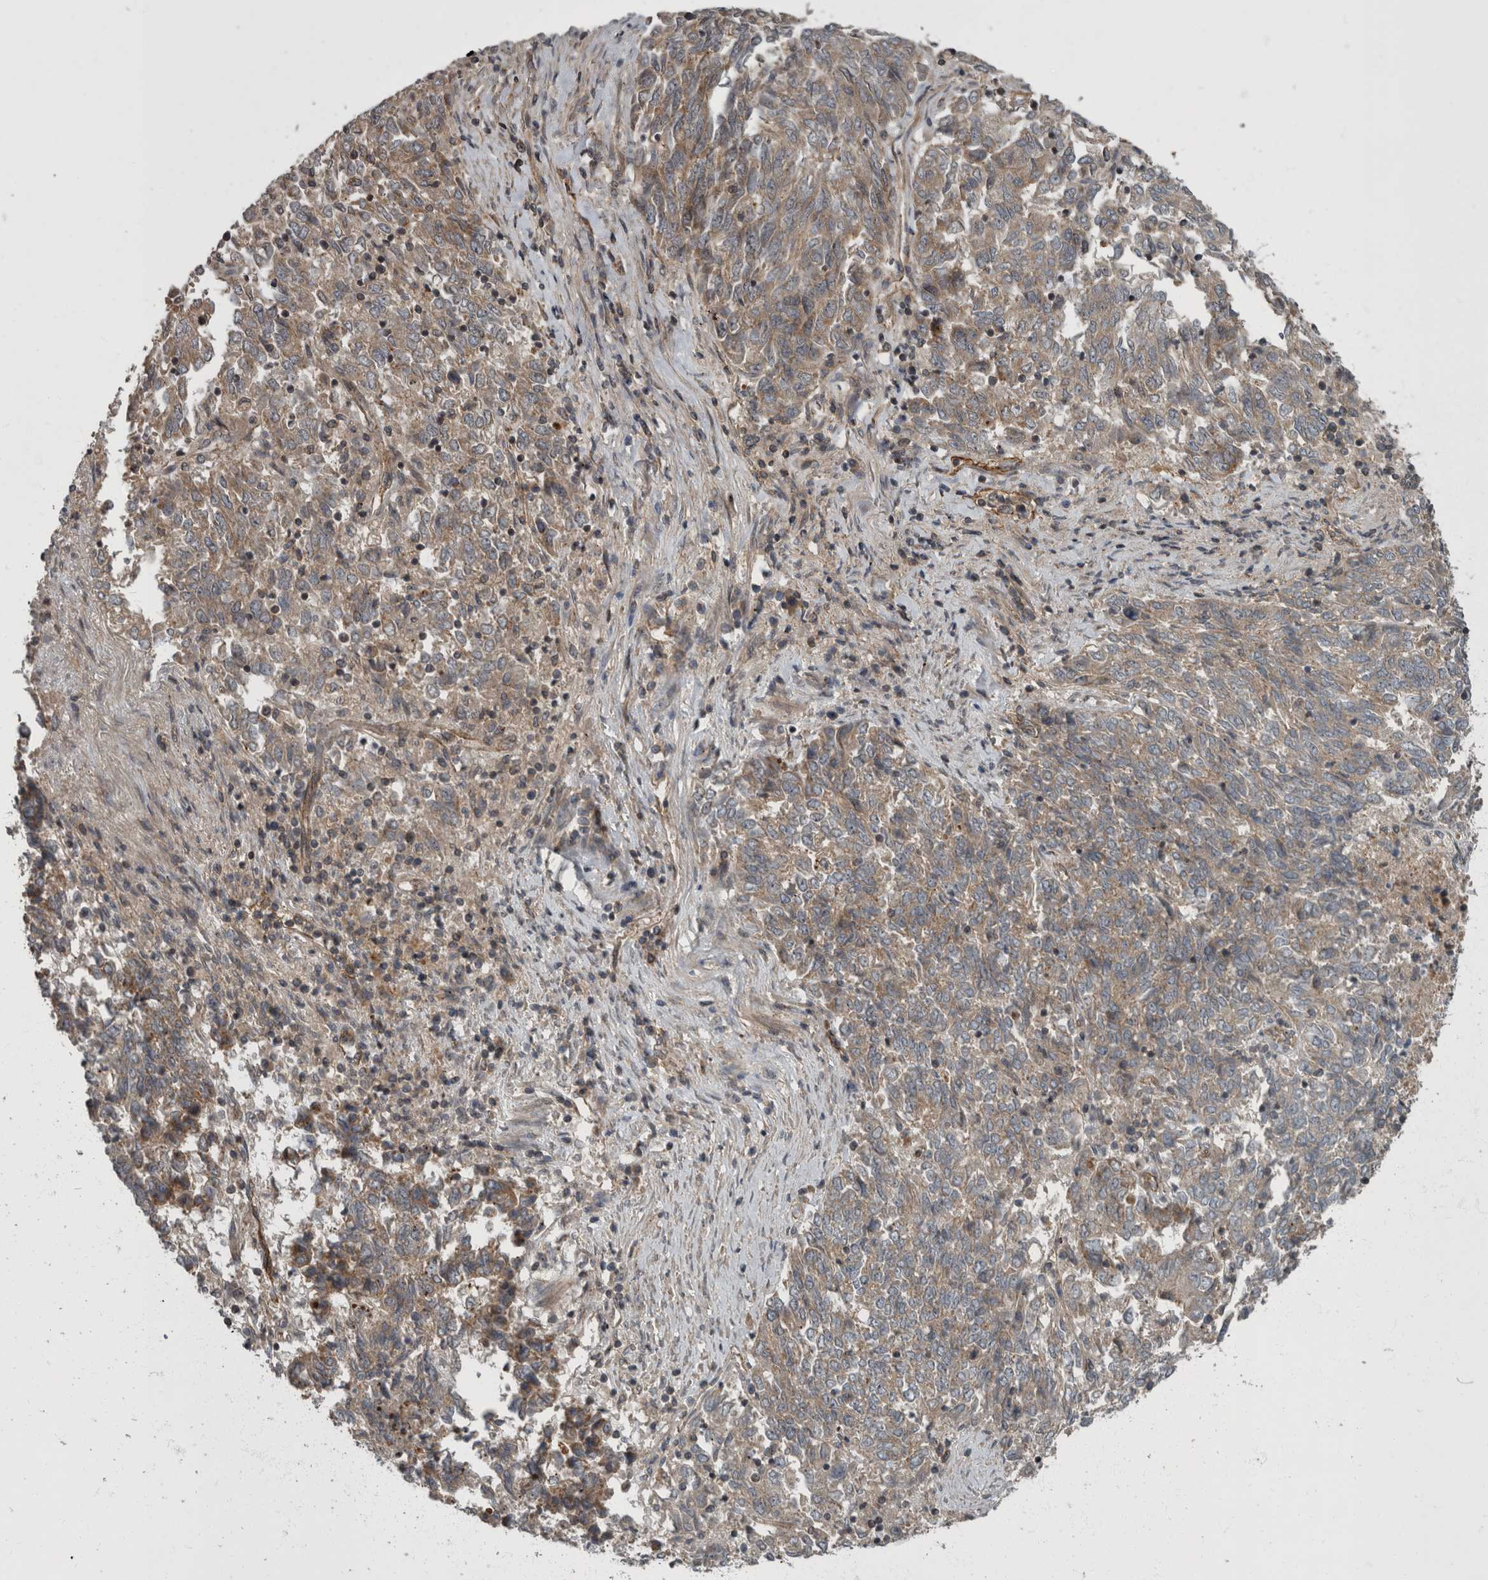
{"staining": {"intensity": "weak", "quantity": ">75%", "location": "cytoplasmic/membranous"}, "tissue": "endometrial cancer", "cell_type": "Tumor cells", "image_type": "cancer", "snomed": [{"axis": "morphology", "description": "Adenocarcinoma, NOS"}, {"axis": "topography", "description": "Endometrium"}], "caption": "Endometrial adenocarcinoma tissue exhibits weak cytoplasmic/membranous positivity in about >75% of tumor cells", "gene": "VEGFD", "patient": {"sex": "female", "age": 80}}